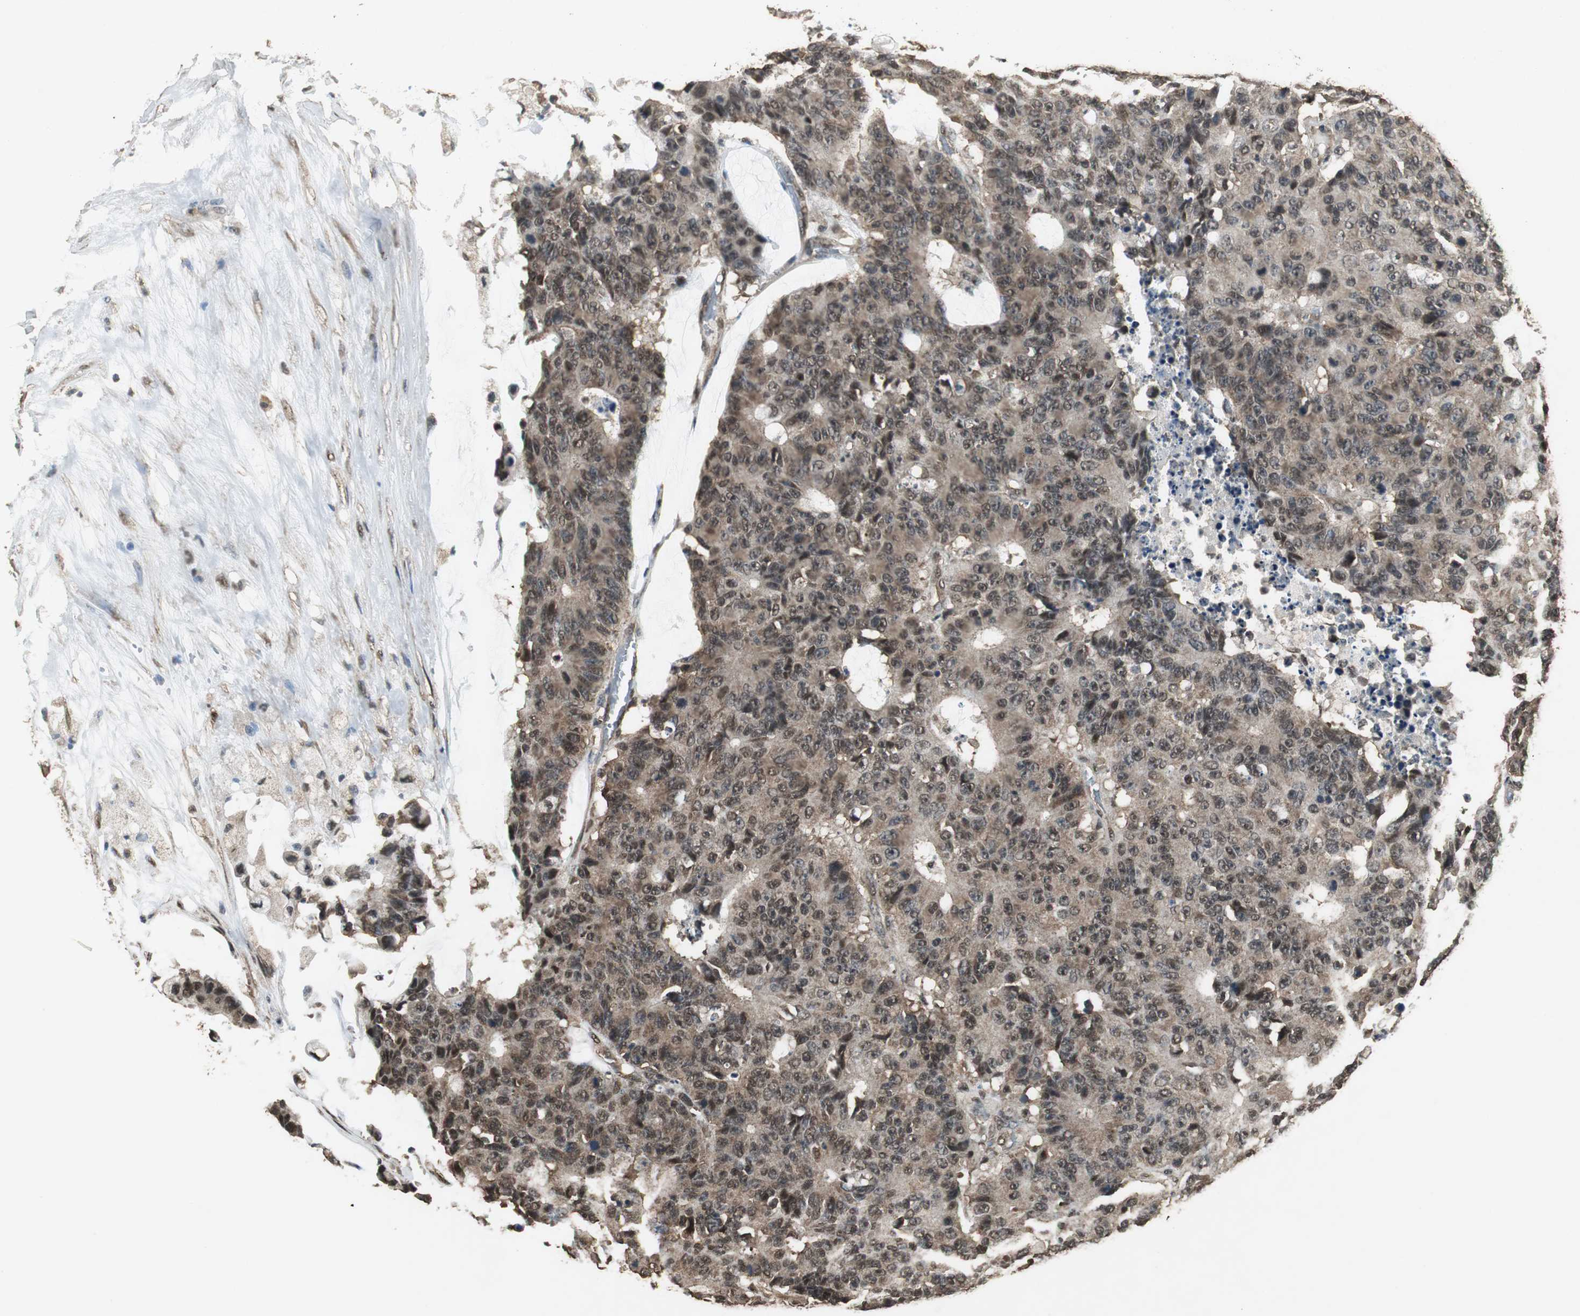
{"staining": {"intensity": "moderate", "quantity": ">75%", "location": "cytoplasmic/membranous,nuclear"}, "tissue": "colorectal cancer", "cell_type": "Tumor cells", "image_type": "cancer", "snomed": [{"axis": "morphology", "description": "Adenocarcinoma, NOS"}, {"axis": "topography", "description": "Colon"}], "caption": "Brown immunohistochemical staining in human adenocarcinoma (colorectal) shows moderate cytoplasmic/membranous and nuclear positivity in approximately >75% of tumor cells.", "gene": "PPP1R13B", "patient": {"sex": "female", "age": 86}}